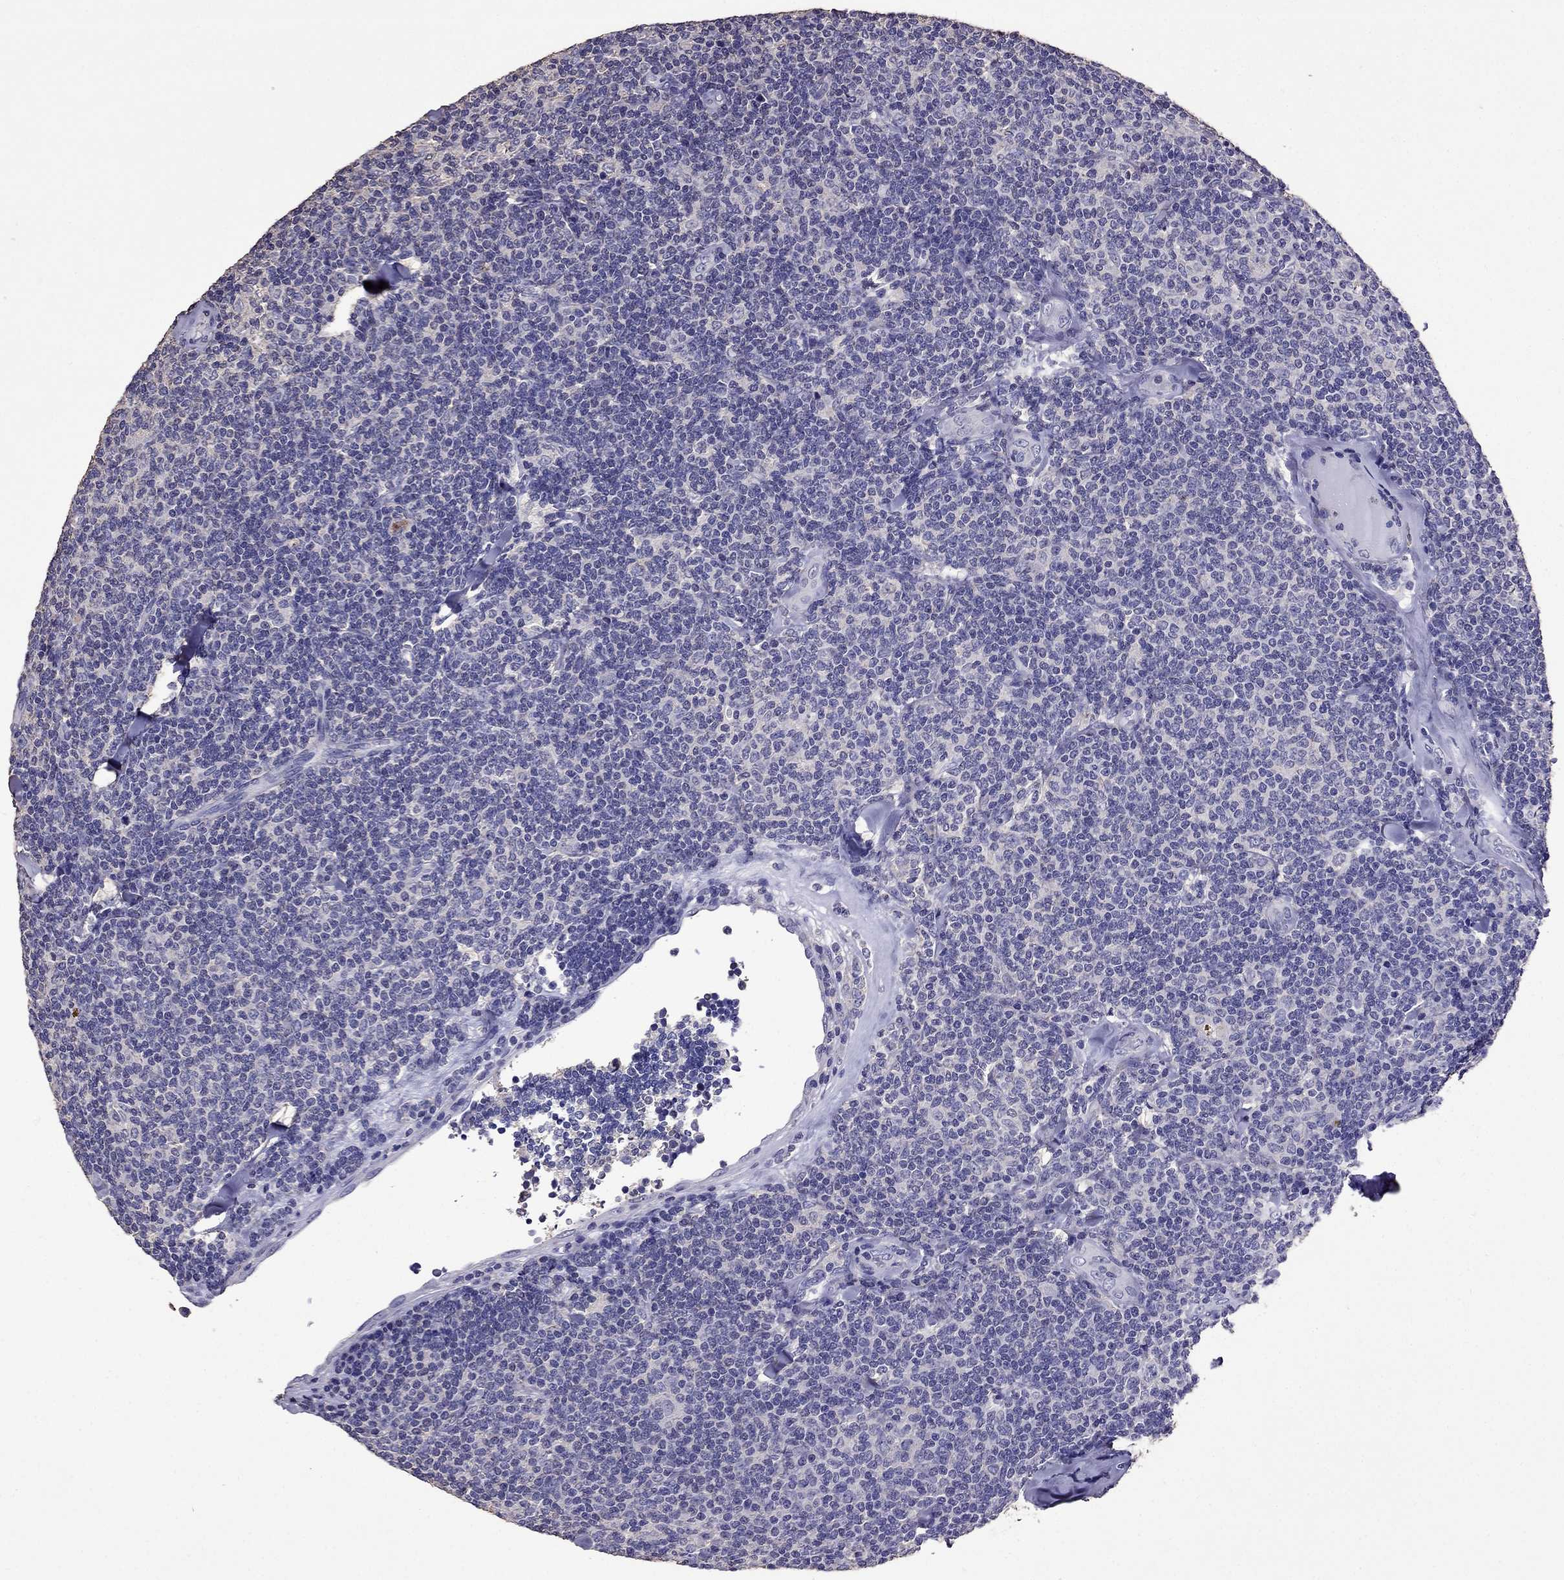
{"staining": {"intensity": "negative", "quantity": "none", "location": "none"}, "tissue": "lymphoma", "cell_type": "Tumor cells", "image_type": "cancer", "snomed": [{"axis": "morphology", "description": "Malignant lymphoma, non-Hodgkin's type, Low grade"}, {"axis": "topography", "description": "Lymph node"}], "caption": "Immunohistochemical staining of low-grade malignant lymphoma, non-Hodgkin's type shows no significant expression in tumor cells. (Brightfield microscopy of DAB (3,3'-diaminobenzidine) immunohistochemistry (IHC) at high magnification).", "gene": "NKX3-1", "patient": {"sex": "female", "age": 56}}